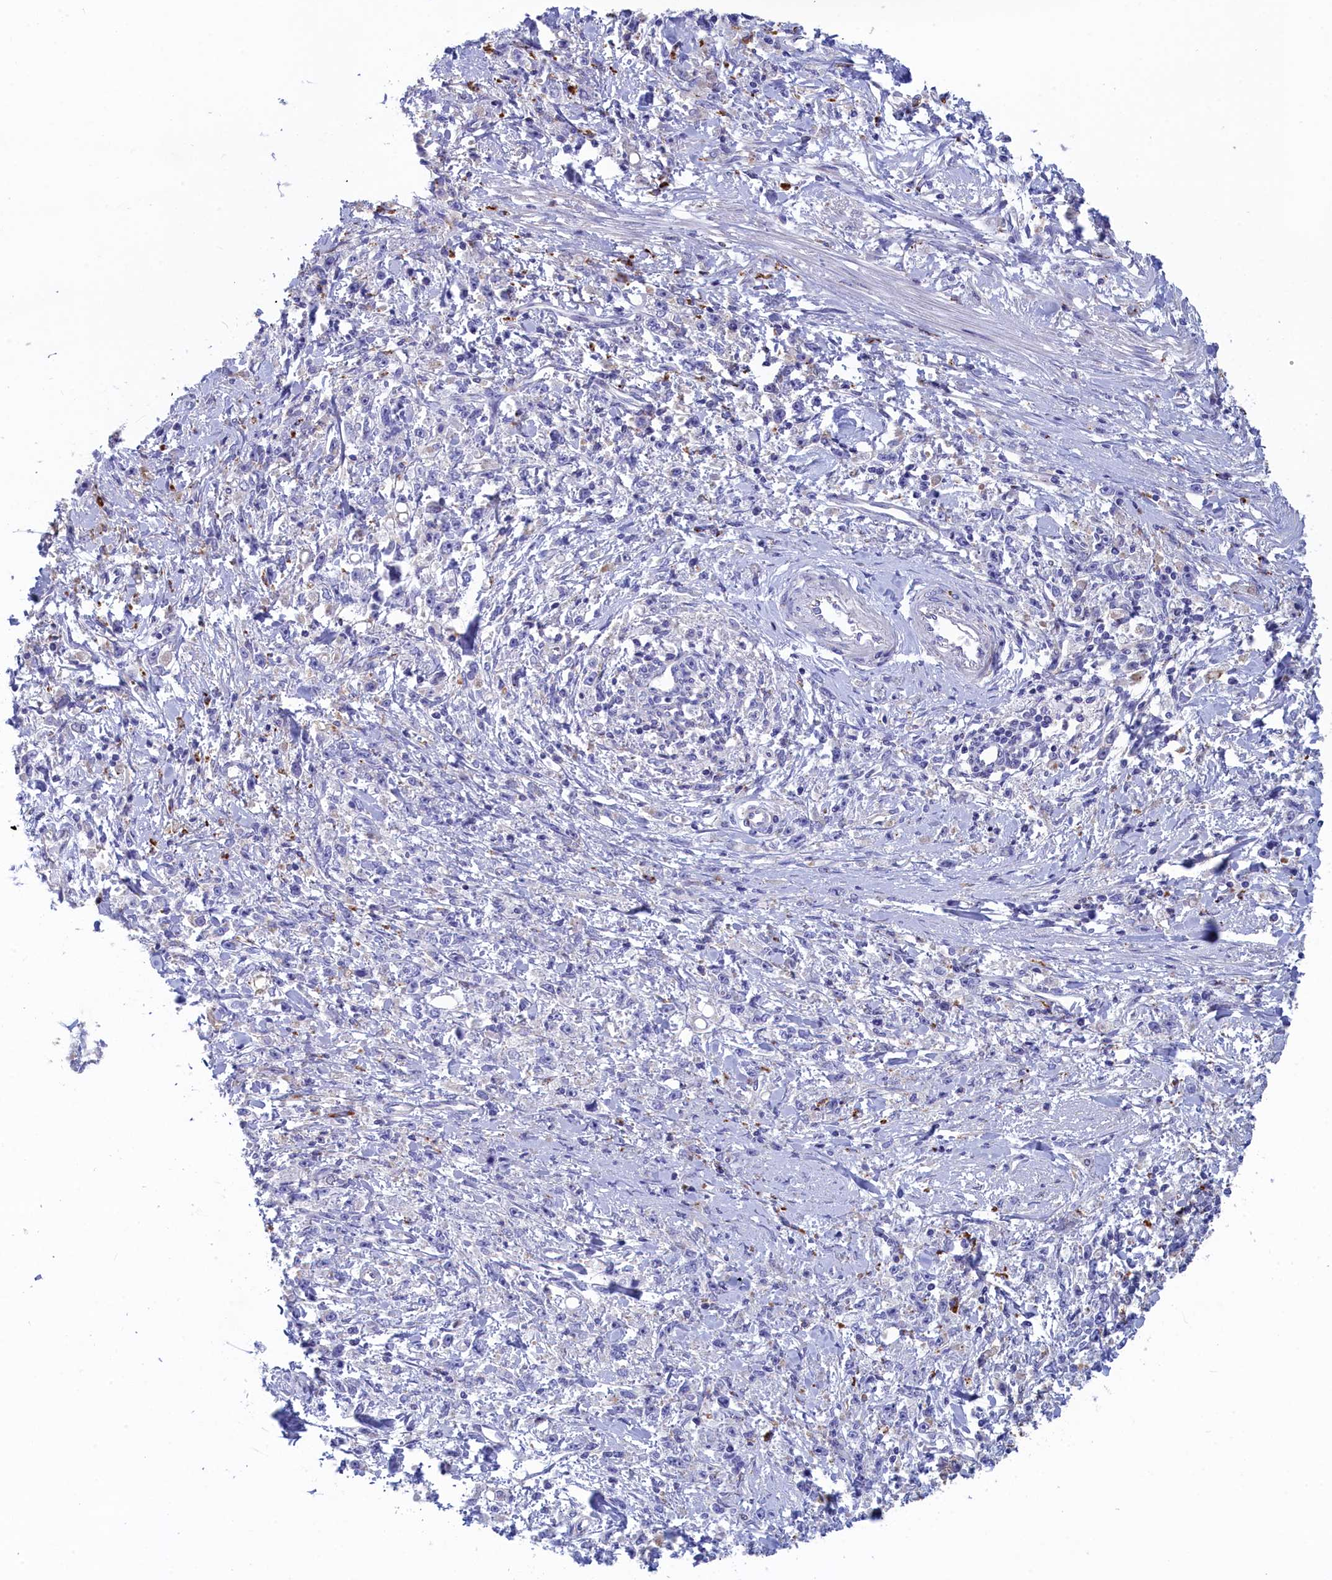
{"staining": {"intensity": "negative", "quantity": "none", "location": "none"}, "tissue": "stomach cancer", "cell_type": "Tumor cells", "image_type": "cancer", "snomed": [{"axis": "morphology", "description": "Adenocarcinoma, NOS"}, {"axis": "topography", "description": "Stomach"}], "caption": "Immunohistochemistry (IHC) histopathology image of stomach cancer stained for a protein (brown), which reveals no expression in tumor cells.", "gene": "WDR6", "patient": {"sex": "female", "age": 59}}